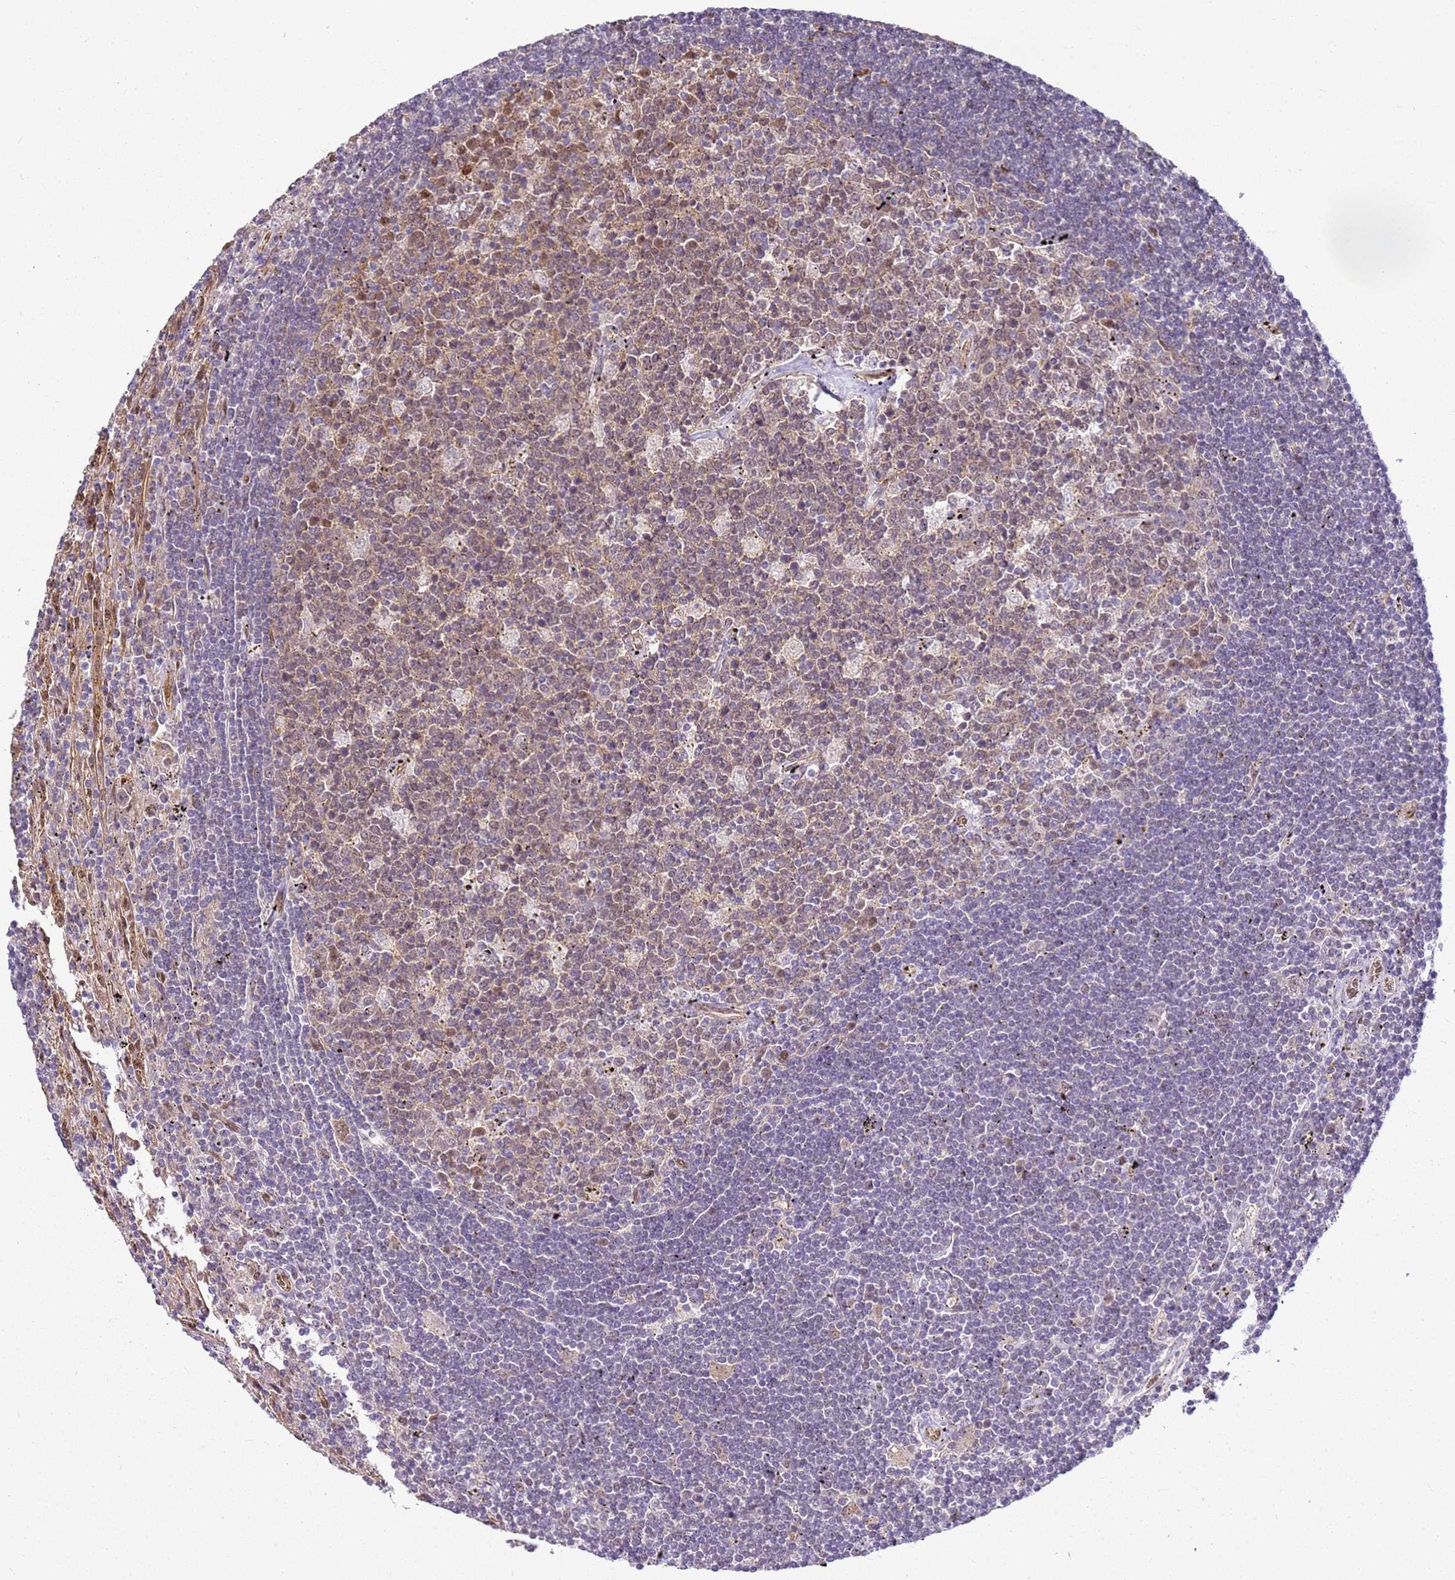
{"staining": {"intensity": "weak", "quantity": "<25%", "location": "cytoplasmic/membranous"}, "tissue": "lymphoma", "cell_type": "Tumor cells", "image_type": "cancer", "snomed": [{"axis": "morphology", "description": "Malignant lymphoma, non-Hodgkin's type, Low grade"}, {"axis": "topography", "description": "Spleen"}], "caption": "This is an IHC photomicrograph of human low-grade malignant lymphoma, non-Hodgkin's type. There is no staining in tumor cells.", "gene": "YWHAE", "patient": {"sex": "male", "age": 76}}